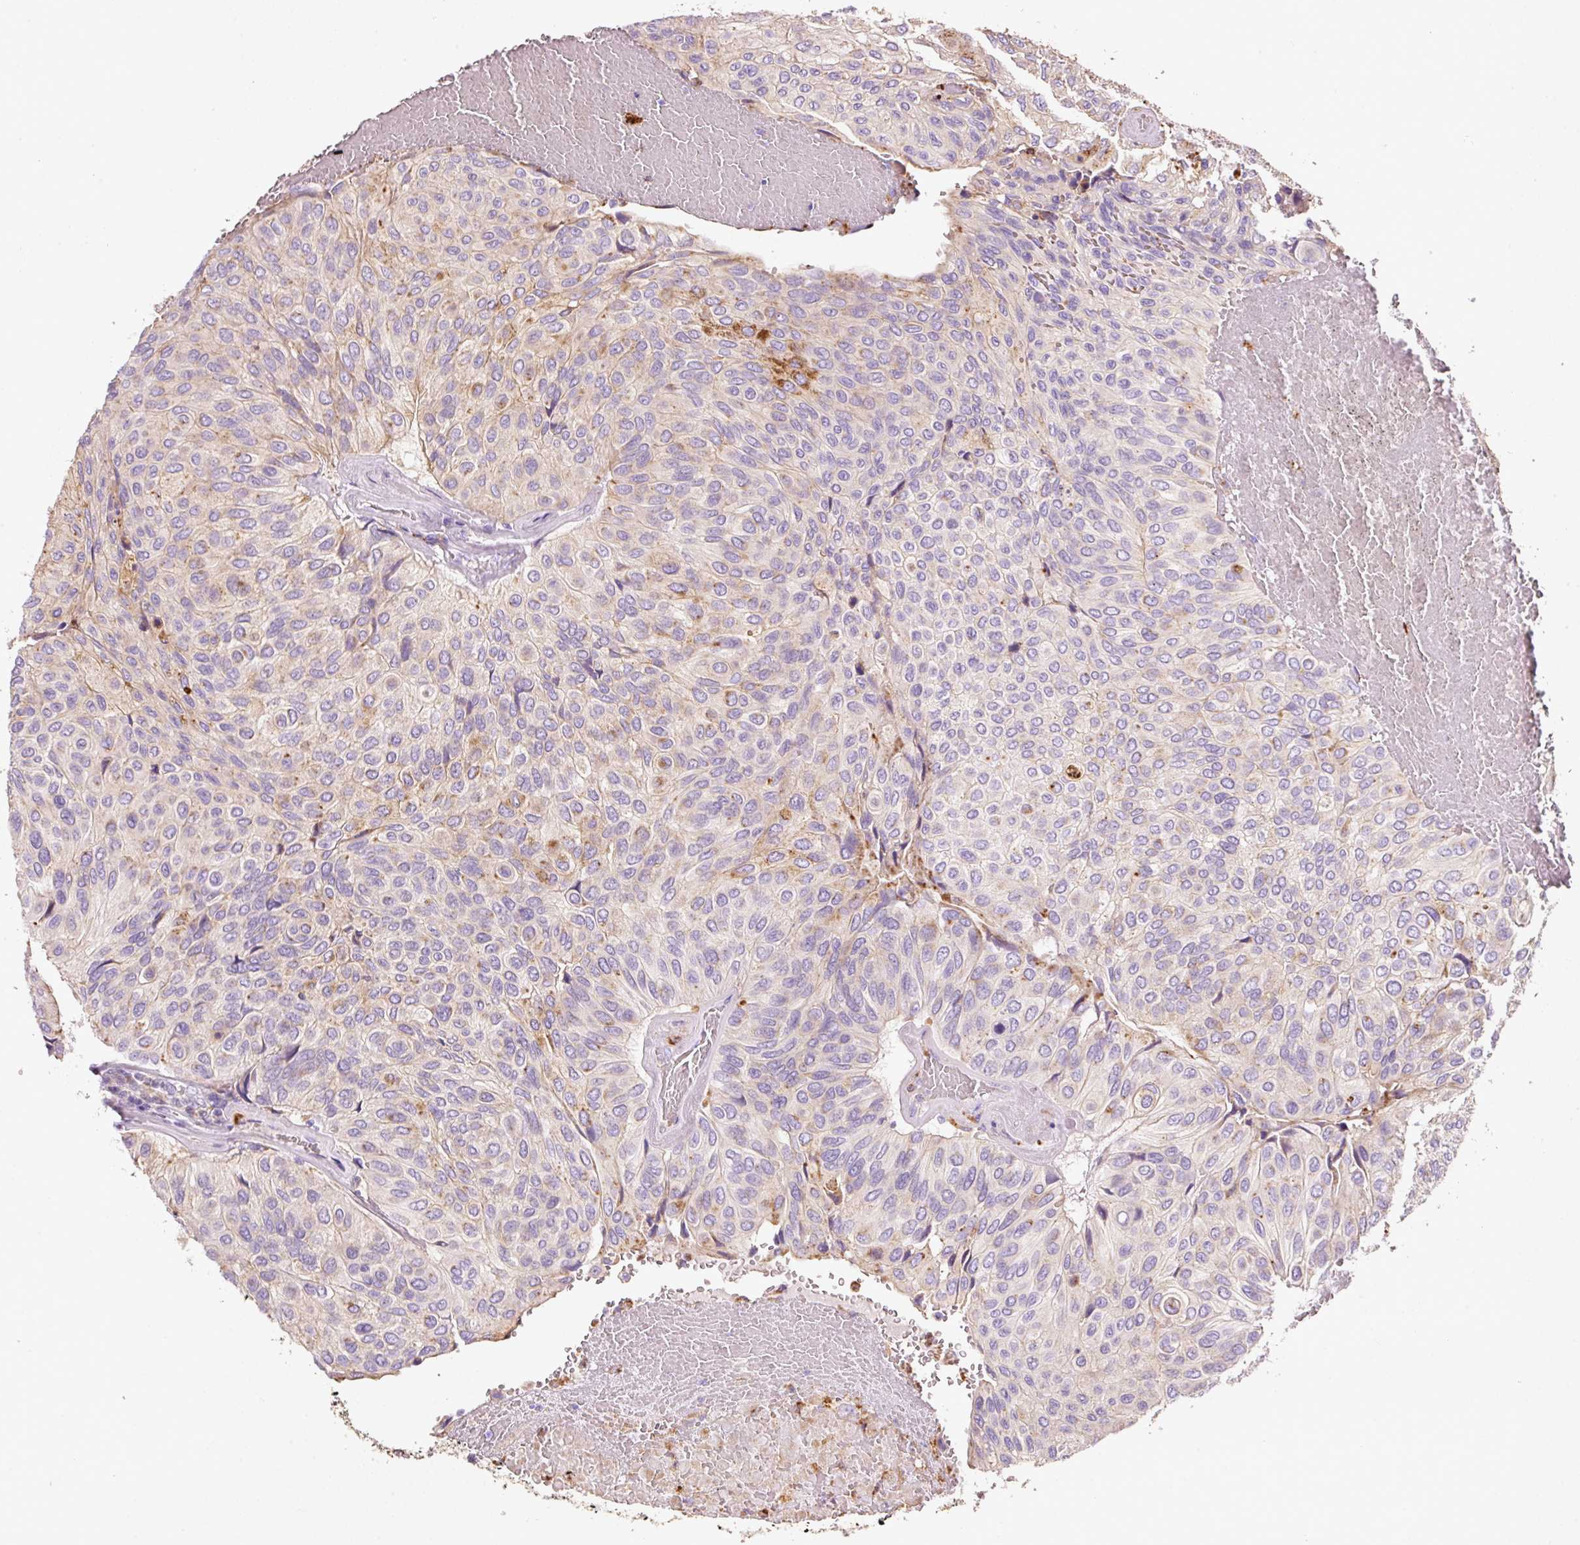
{"staining": {"intensity": "moderate", "quantity": "<25%", "location": "cytoplasmic/membranous"}, "tissue": "urothelial cancer", "cell_type": "Tumor cells", "image_type": "cancer", "snomed": [{"axis": "morphology", "description": "Urothelial carcinoma, High grade"}, {"axis": "topography", "description": "Urinary bladder"}], "caption": "Protein staining by immunohistochemistry (IHC) shows moderate cytoplasmic/membranous staining in about <25% of tumor cells in urothelial cancer. (DAB (3,3'-diaminobenzidine) = brown stain, brightfield microscopy at high magnification).", "gene": "TMC8", "patient": {"sex": "male", "age": 66}}